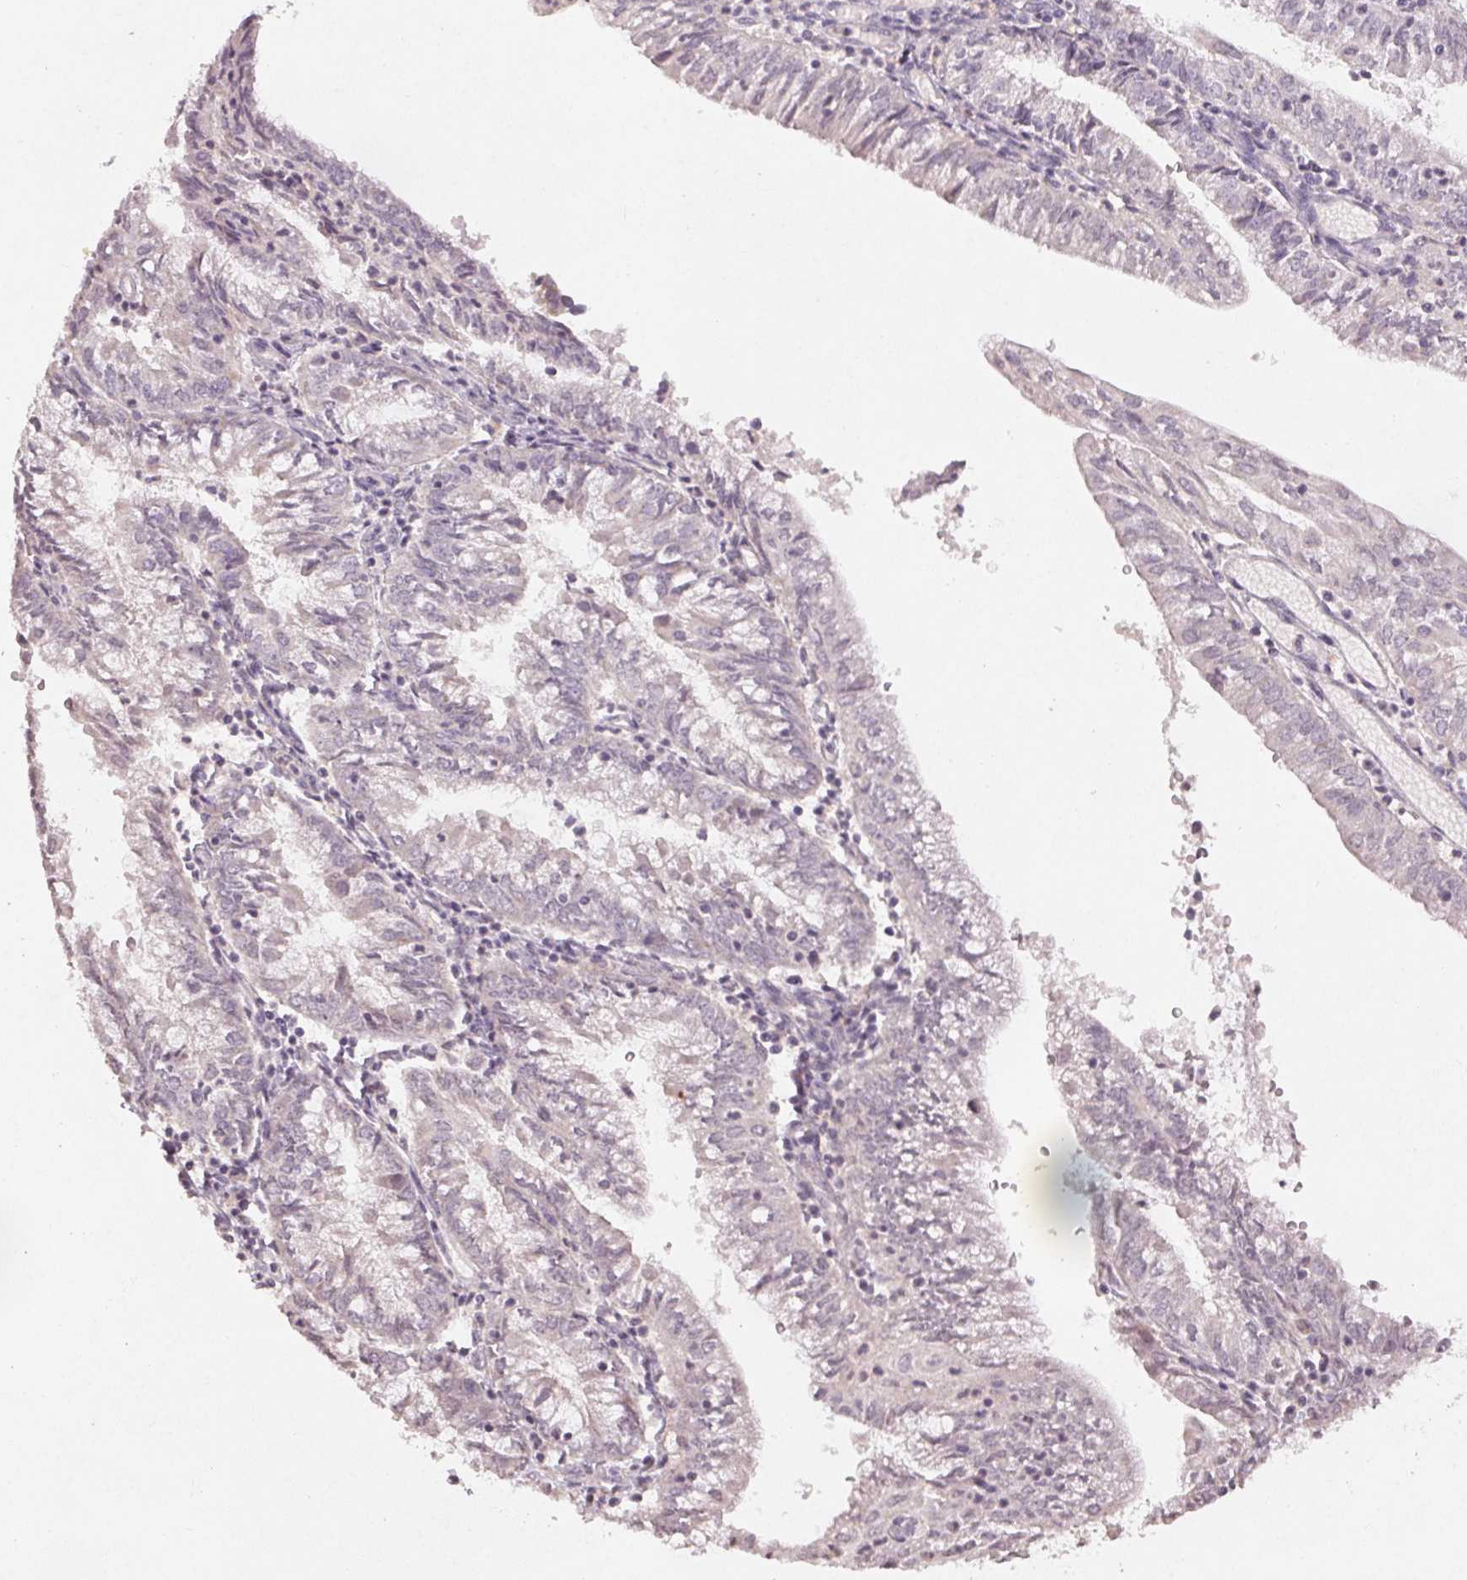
{"staining": {"intensity": "negative", "quantity": "none", "location": "none"}, "tissue": "endometrial cancer", "cell_type": "Tumor cells", "image_type": "cancer", "snomed": [{"axis": "morphology", "description": "Adenocarcinoma, NOS"}, {"axis": "topography", "description": "Endometrium"}], "caption": "Immunohistochemistry (IHC) of endometrial adenocarcinoma exhibits no positivity in tumor cells.", "gene": "KLRC3", "patient": {"sex": "female", "age": 55}}